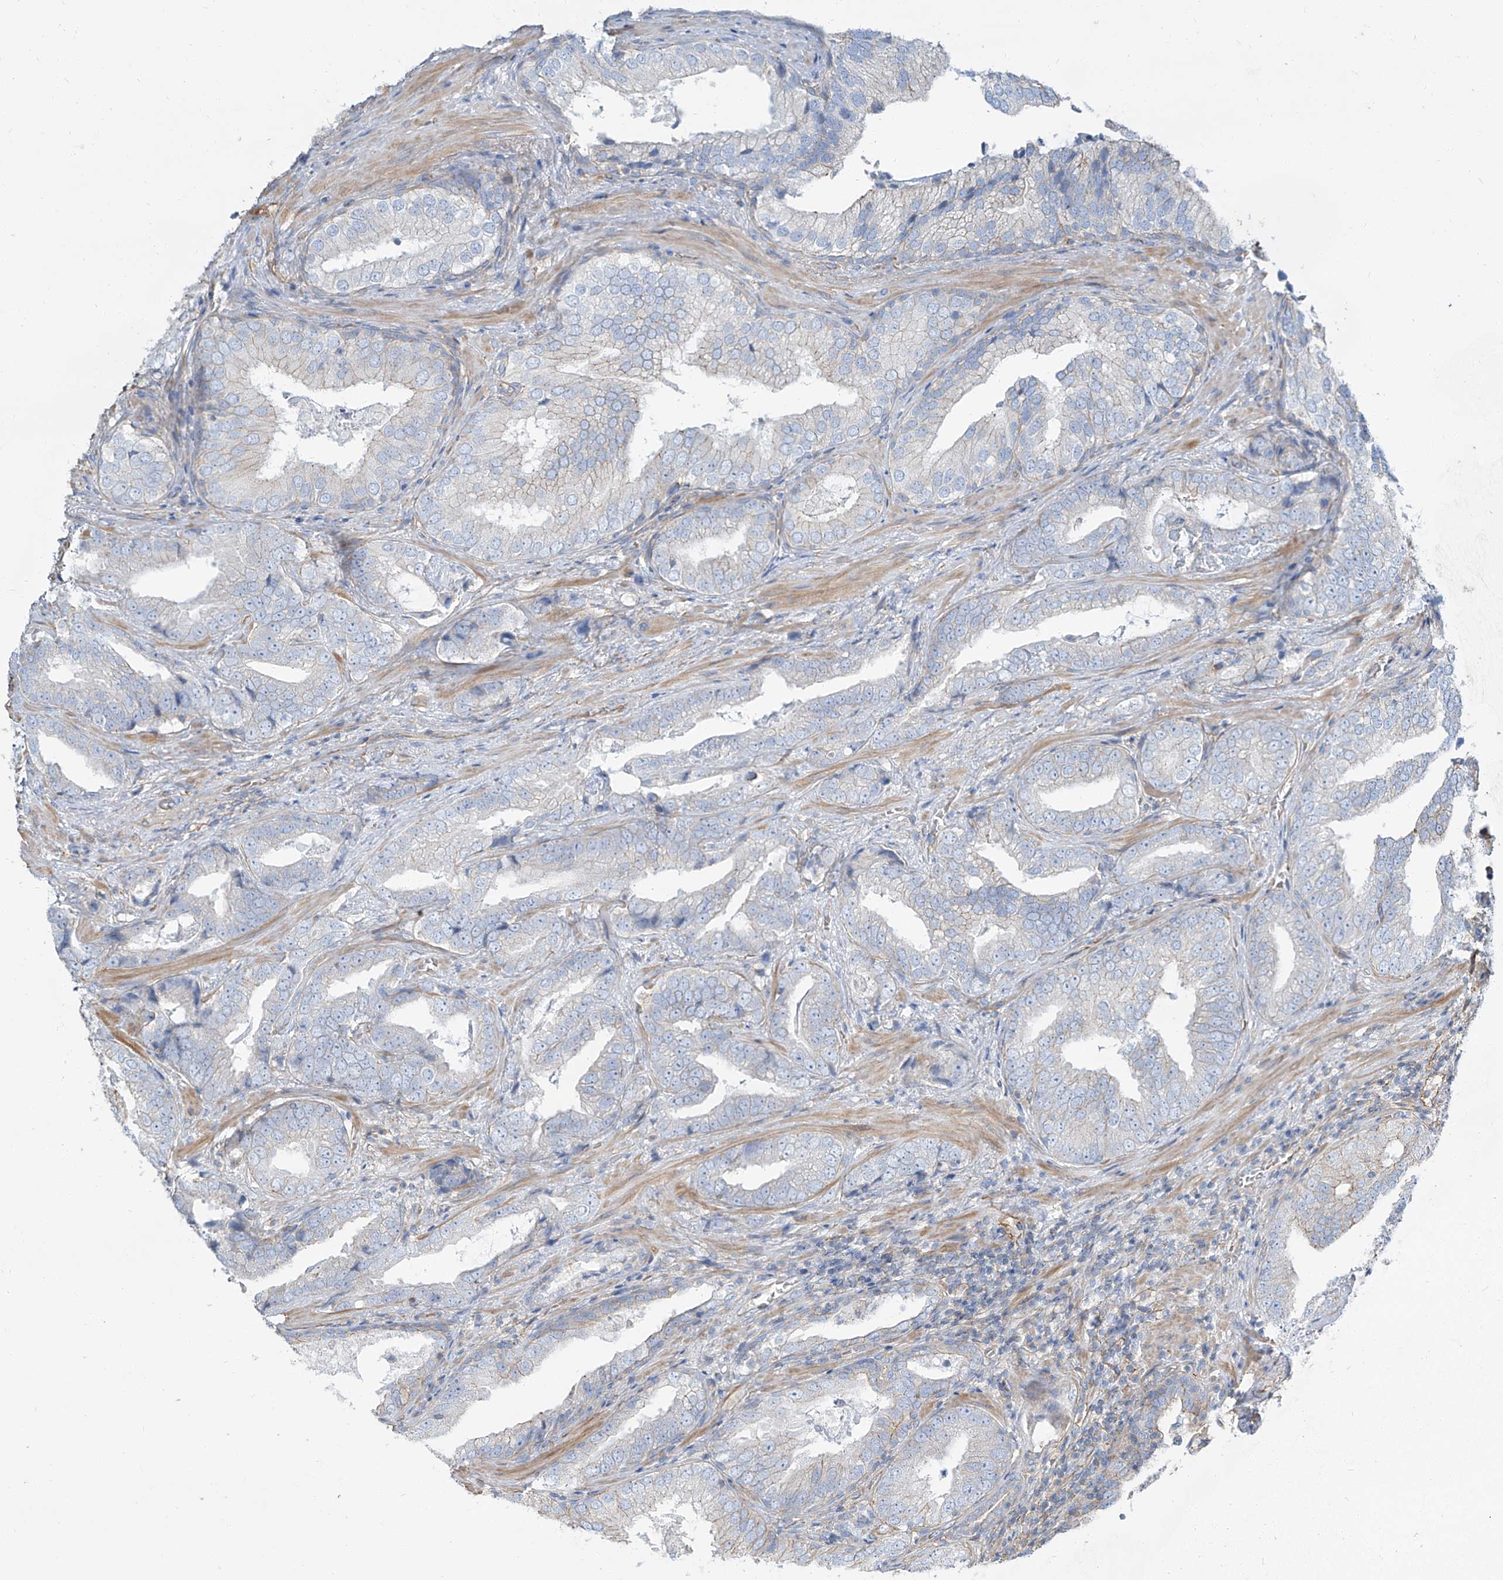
{"staining": {"intensity": "negative", "quantity": "none", "location": "none"}, "tissue": "prostate cancer", "cell_type": "Tumor cells", "image_type": "cancer", "snomed": [{"axis": "morphology", "description": "Adenocarcinoma, Low grade"}, {"axis": "topography", "description": "Prostate"}], "caption": "Tumor cells show no significant protein staining in adenocarcinoma (low-grade) (prostate).", "gene": "TXLNB", "patient": {"sex": "male", "age": 67}}